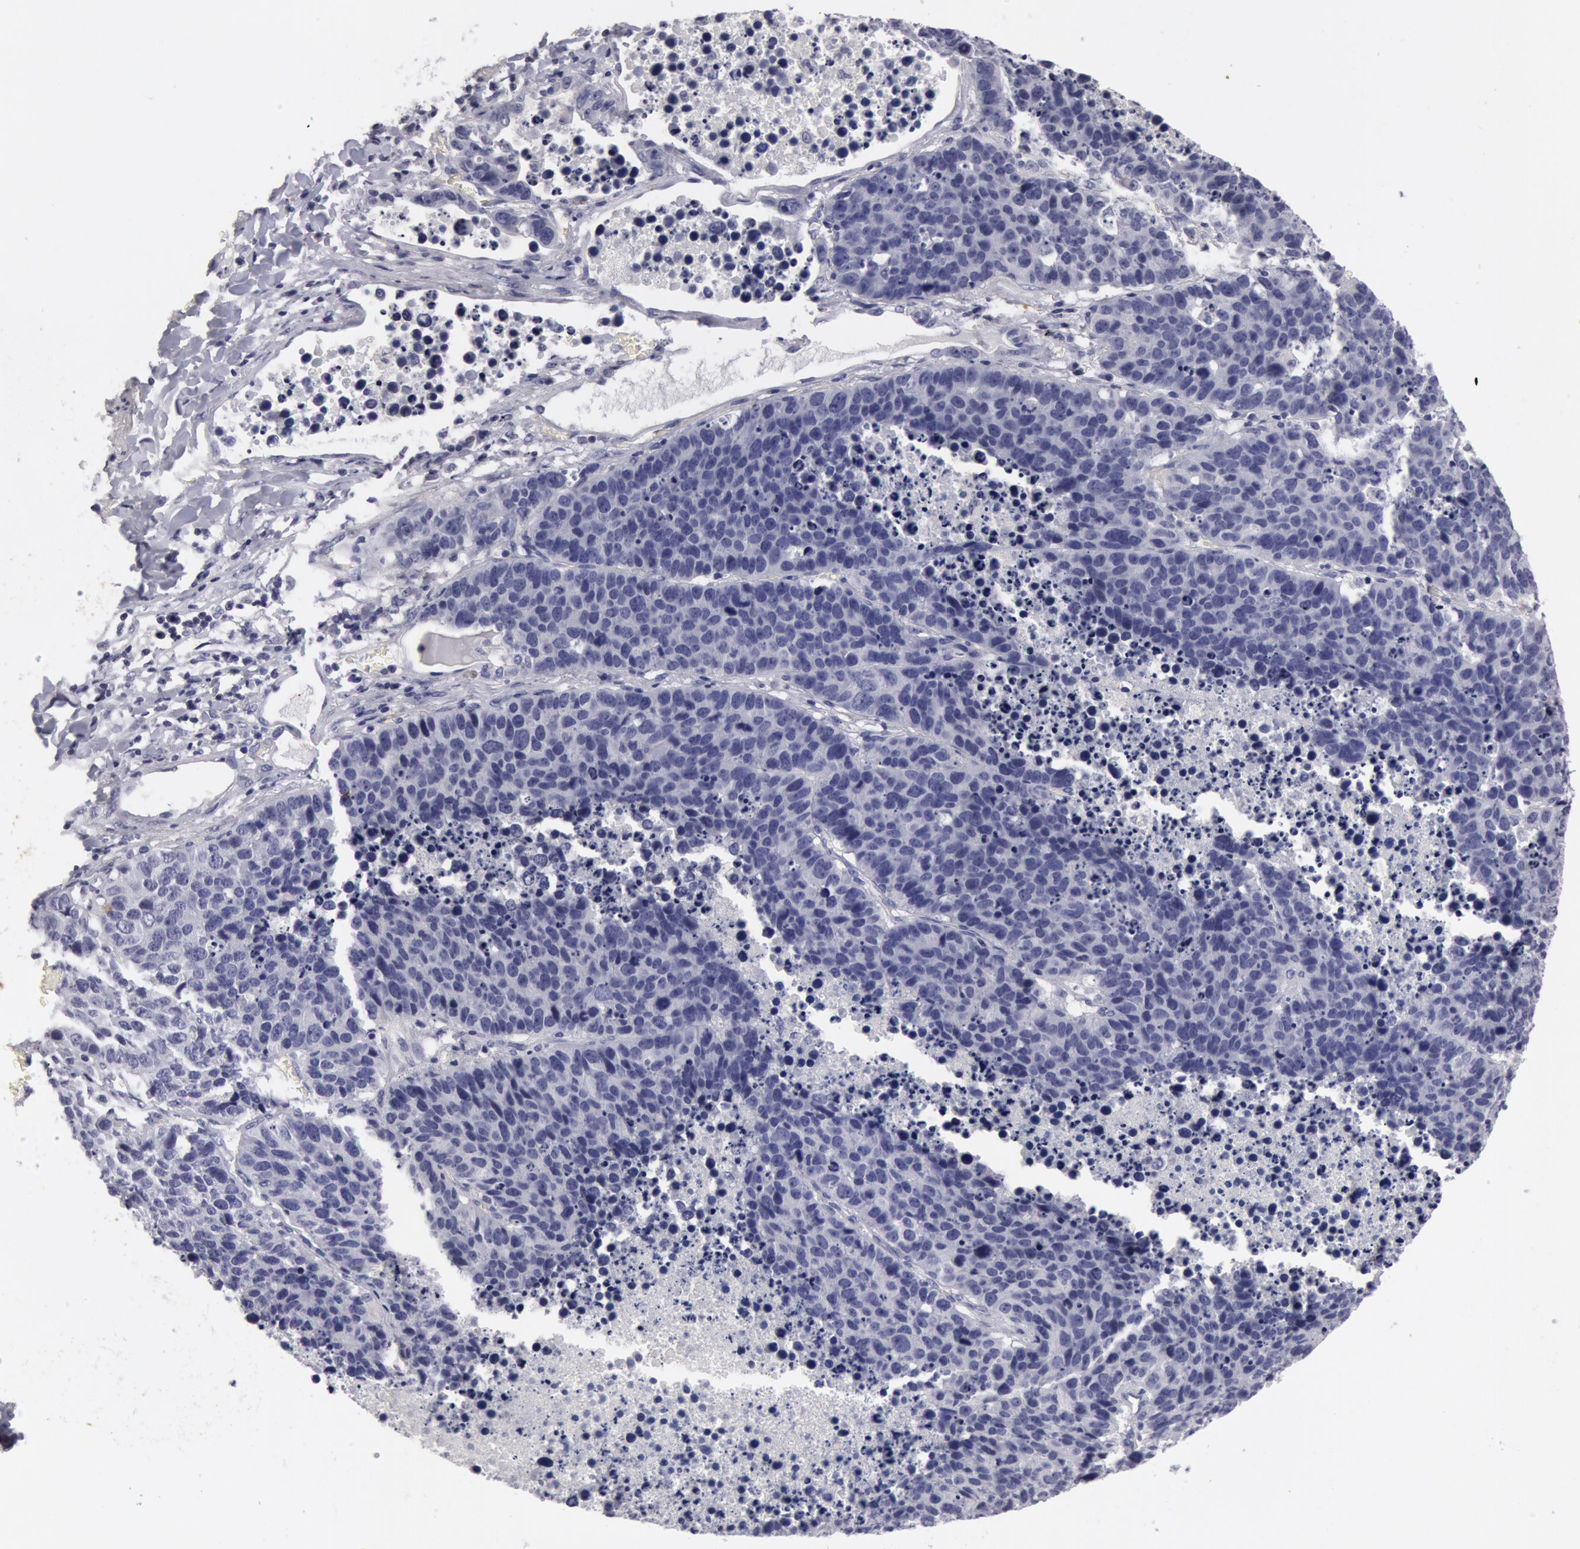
{"staining": {"intensity": "negative", "quantity": "none", "location": "none"}, "tissue": "lung cancer", "cell_type": "Tumor cells", "image_type": "cancer", "snomed": [{"axis": "morphology", "description": "Carcinoid, malignant, NOS"}, {"axis": "topography", "description": "Lung"}], "caption": "Tumor cells are negative for protein expression in human lung carcinoid (malignant).", "gene": "NLGN4X", "patient": {"sex": "male", "age": 60}}